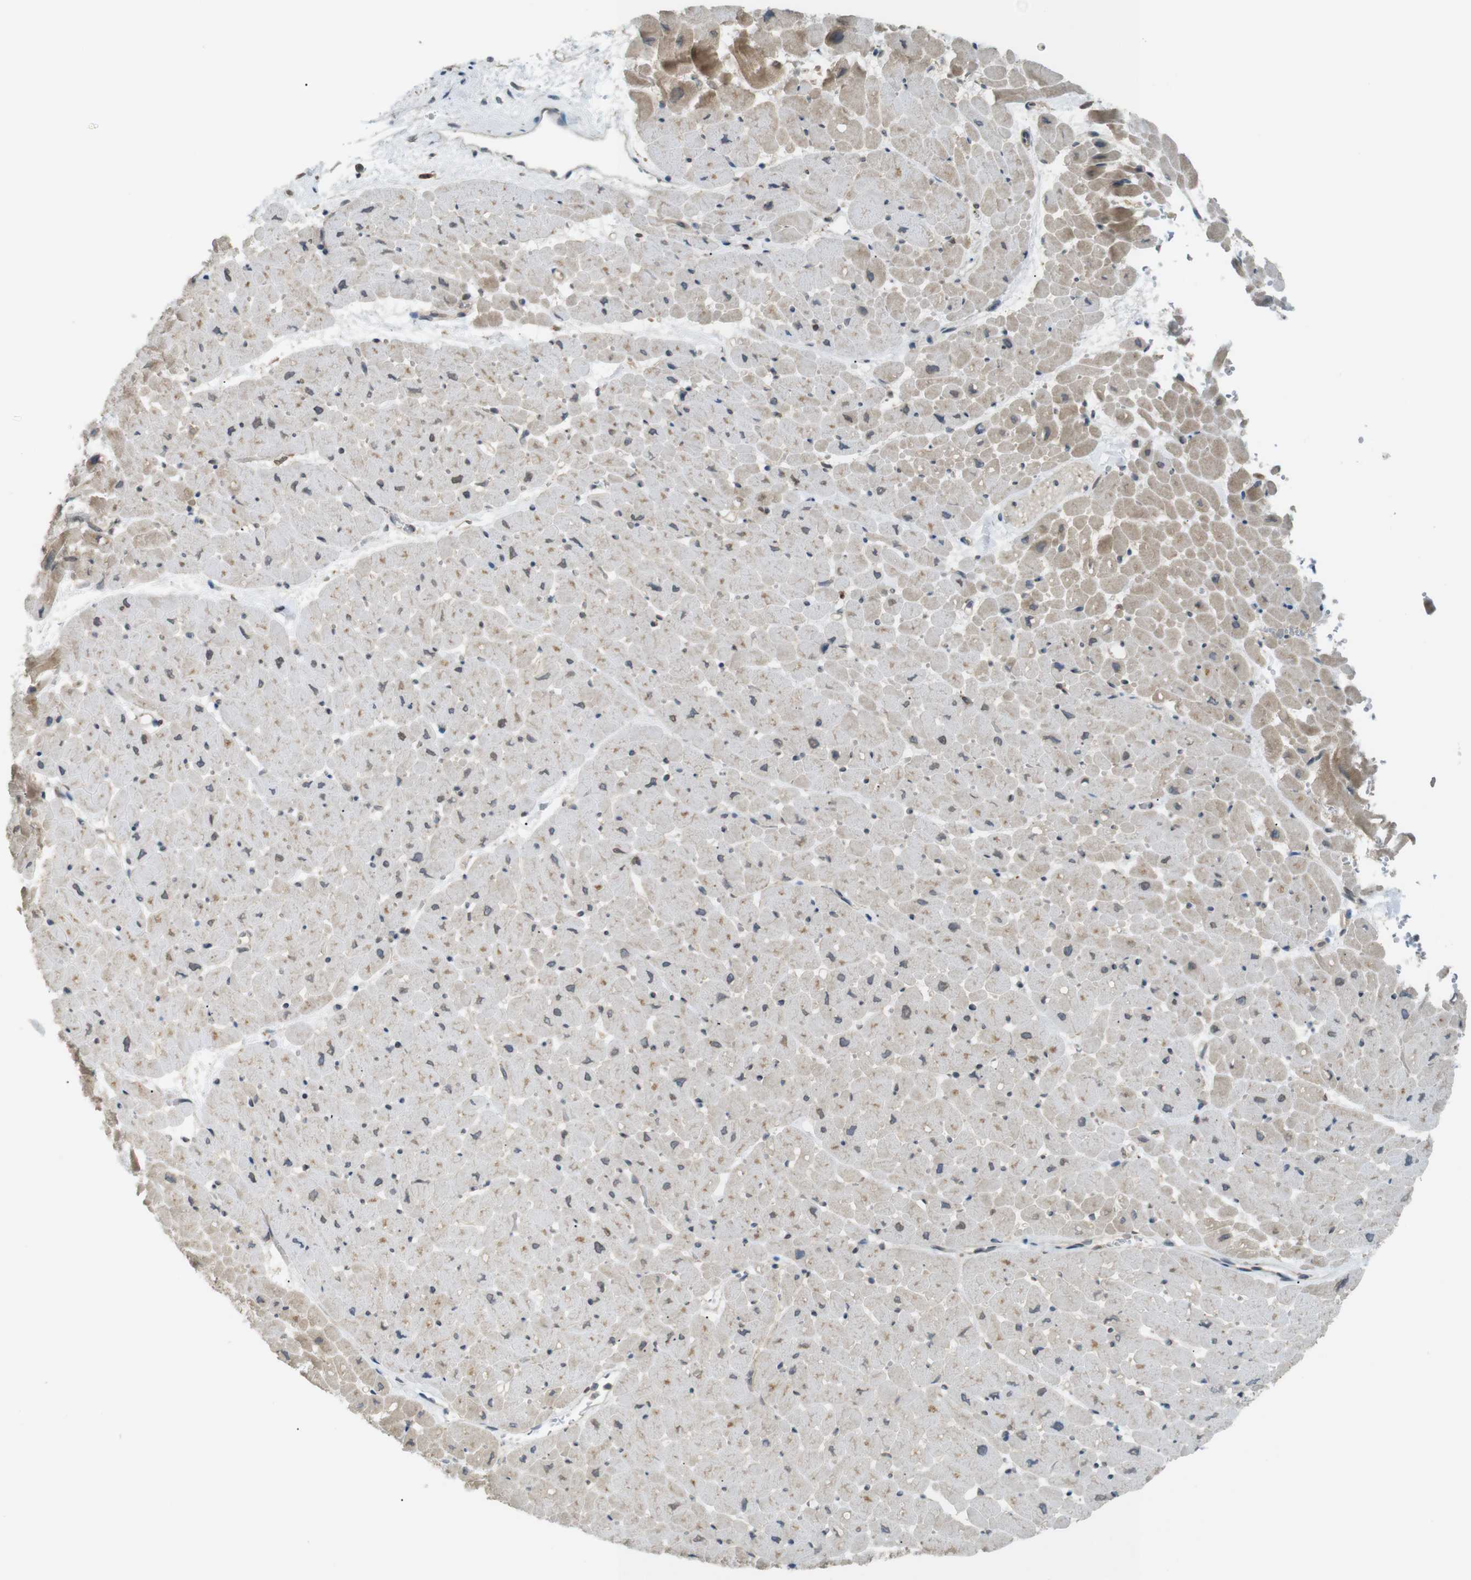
{"staining": {"intensity": "moderate", "quantity": "25%-75%", "location": "cytoplasmic/membranous"}, "tissue": "heart muscle", "cell_type": "Cardiomyocytes", "image_type": "normal", "snomed": [{"axis": "morphology", "description": "Normal tissue, NOS"}, {"axis": "topography", "description": "Heart"}], "caption": "Immunohistochemistry staining of benign heart muscle, which demonstrates medium levels of moderate cytoplasmic/membranous positivity in approximately 25%-75% of cardiomyocytes indicating moderate cytoplasmic/membranous protein positivity. The staining was performed using DAB (brown) for protein detection and nuclei were counterstained in hematoxylin (blue).", "gene": "TMED4", "patient": {"sex": "male", "age": 45}}